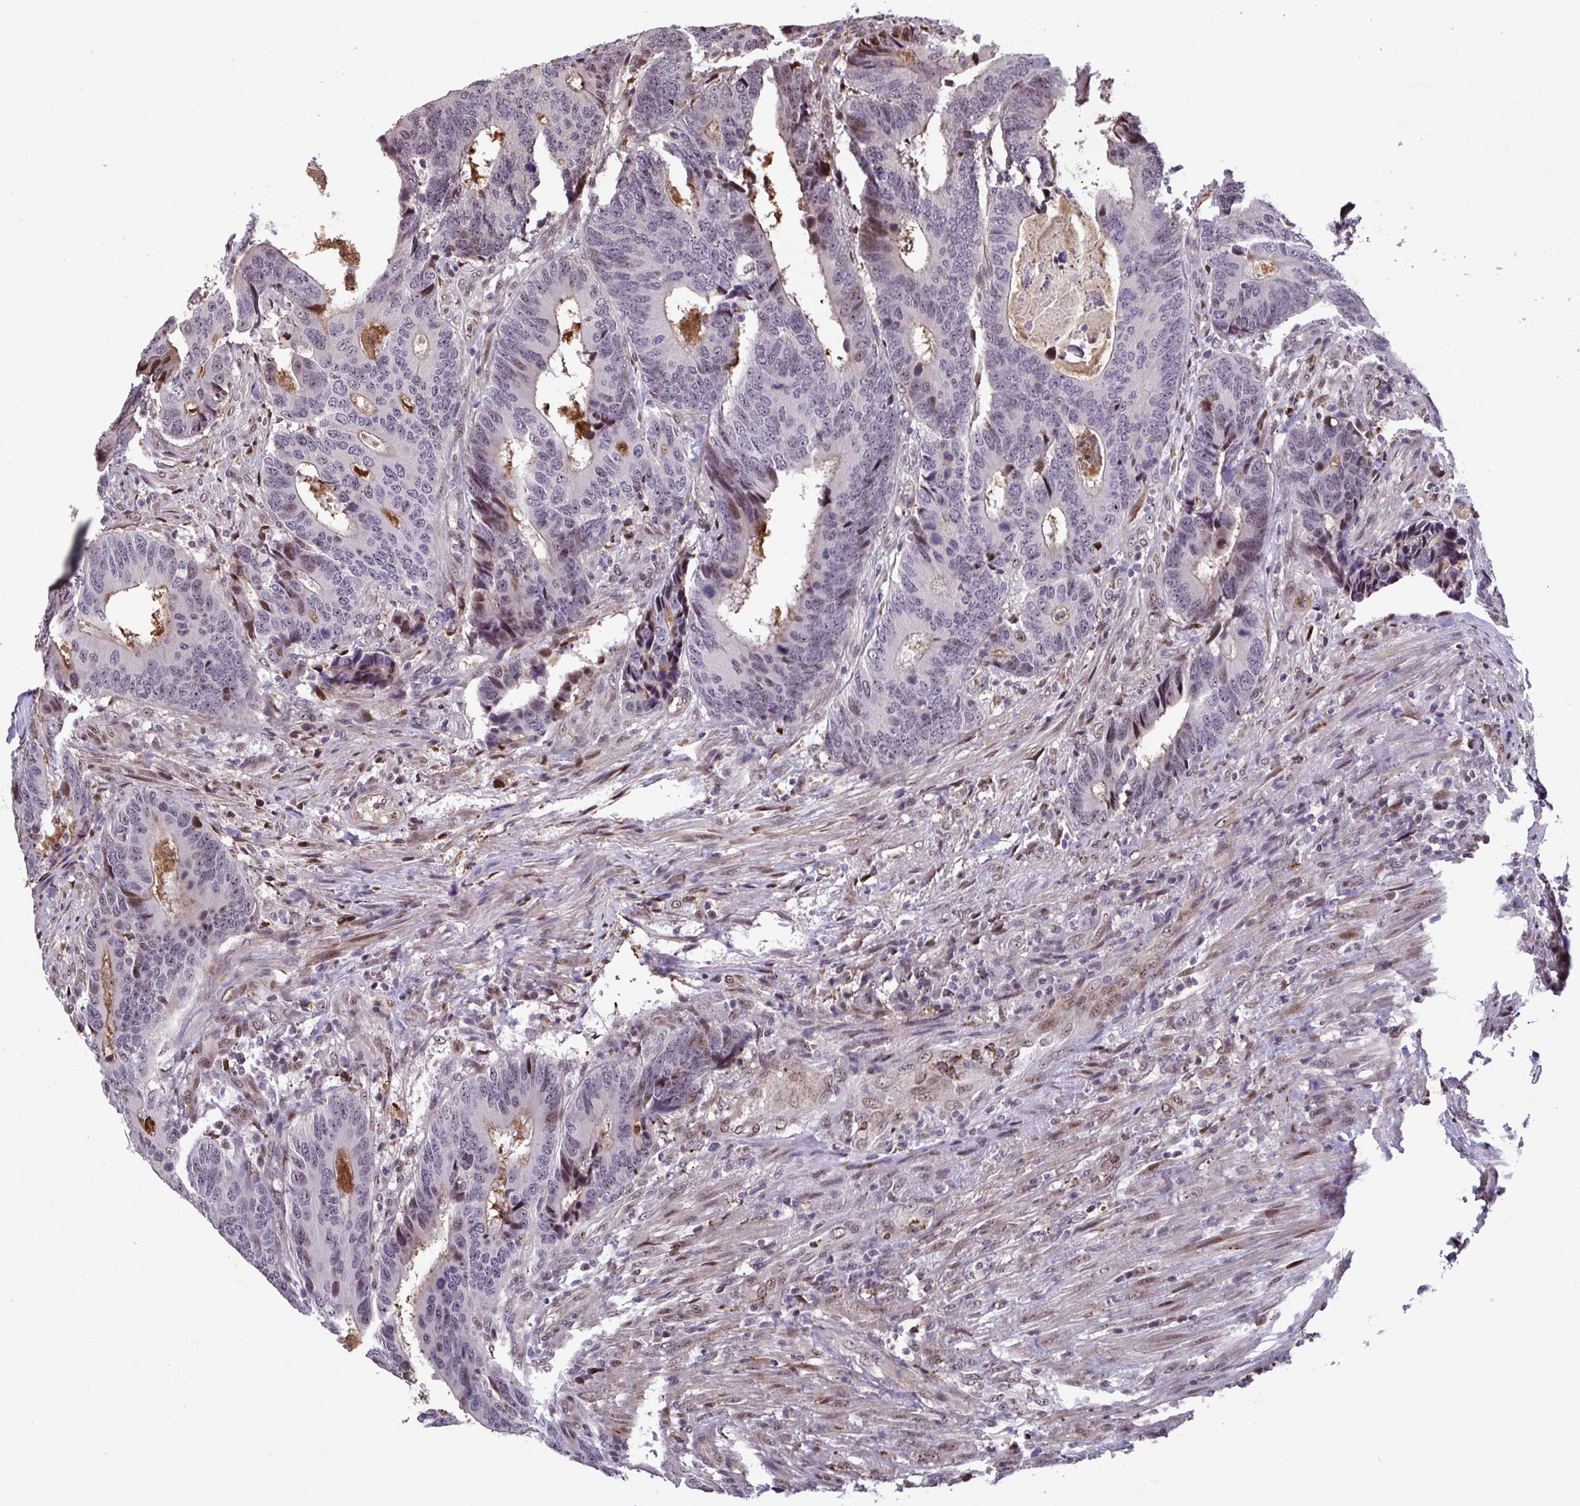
{"staining": {"intensity": "moderate", "quantity": "<25%", "location": "nuclear"}, "tissue": "colorectal cancer", "cell_type": "Tumor cells", "image_type": "cancer", "snomed": [{"axis": "morphology", "description": "Adenocarcinoma, NOS"}, {"axis": "topography", "description": "Colon"}], "caption": "Brown immunohistochemical staining in colorectal cancer demonstrates moderate nuclear positivity in about <25% of tumor cells. (IHC, brightfield microscopy, high magnification).", "gene": "PELI2", "patient": {"sex": "male", "age": 87}}